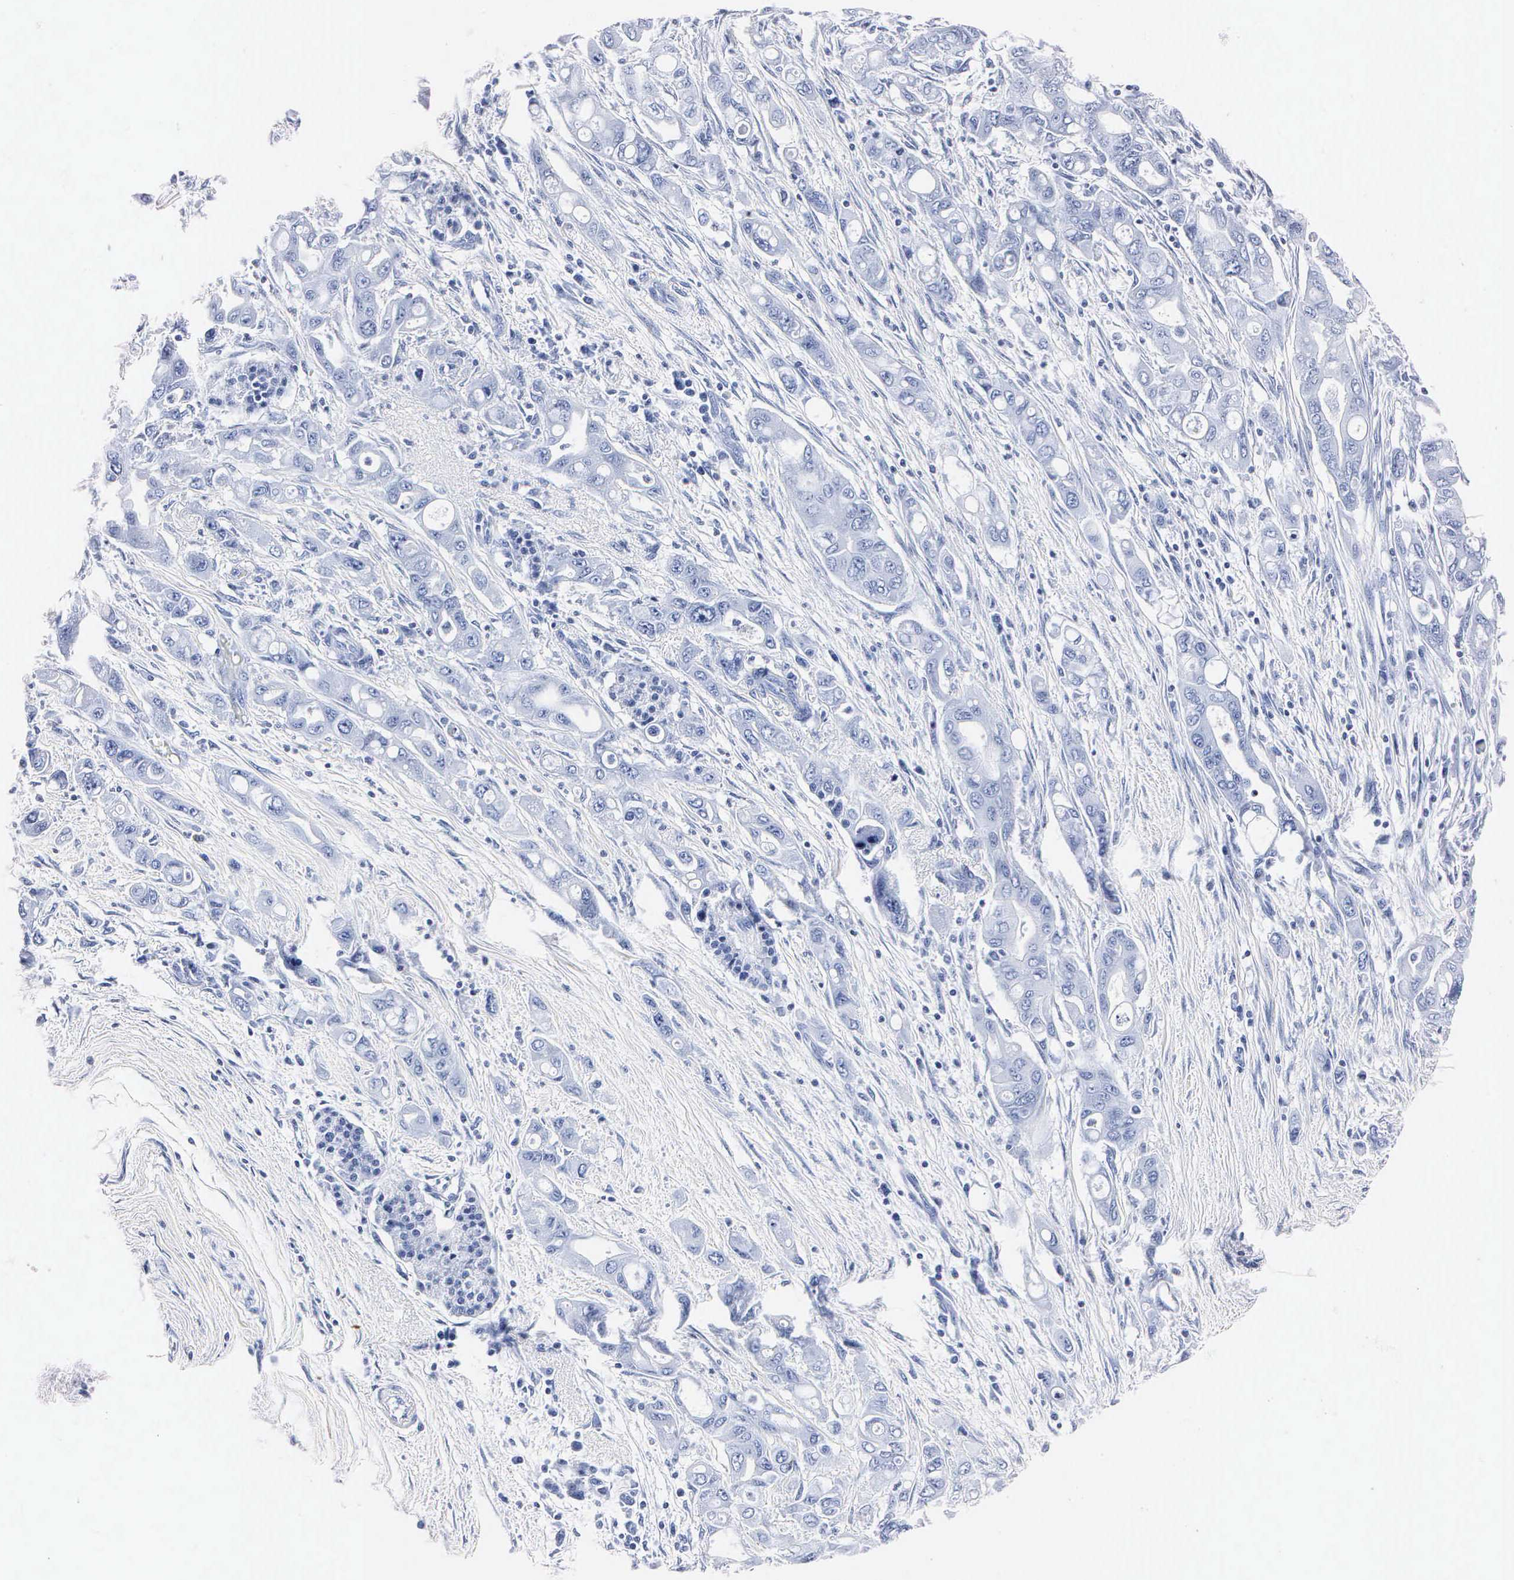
{"staining": {"intensity": "negative", "quantity": "none", "location": "none"}, "tissue": "pancreatic cancer", "cell_type": "Tumor cells", "image_type": "cancer", "snomed": [{"axis": "morphology", "description": "Adenocarcinoma, NOS"}, {"axis": "topography", "description": "Pancreas"}], "caption": "The image exhibits no staining of tumor cells in adenocarcinoma (pancreatic).", "gene": "MB", "patient": {"sex": "female", "age": 57}}